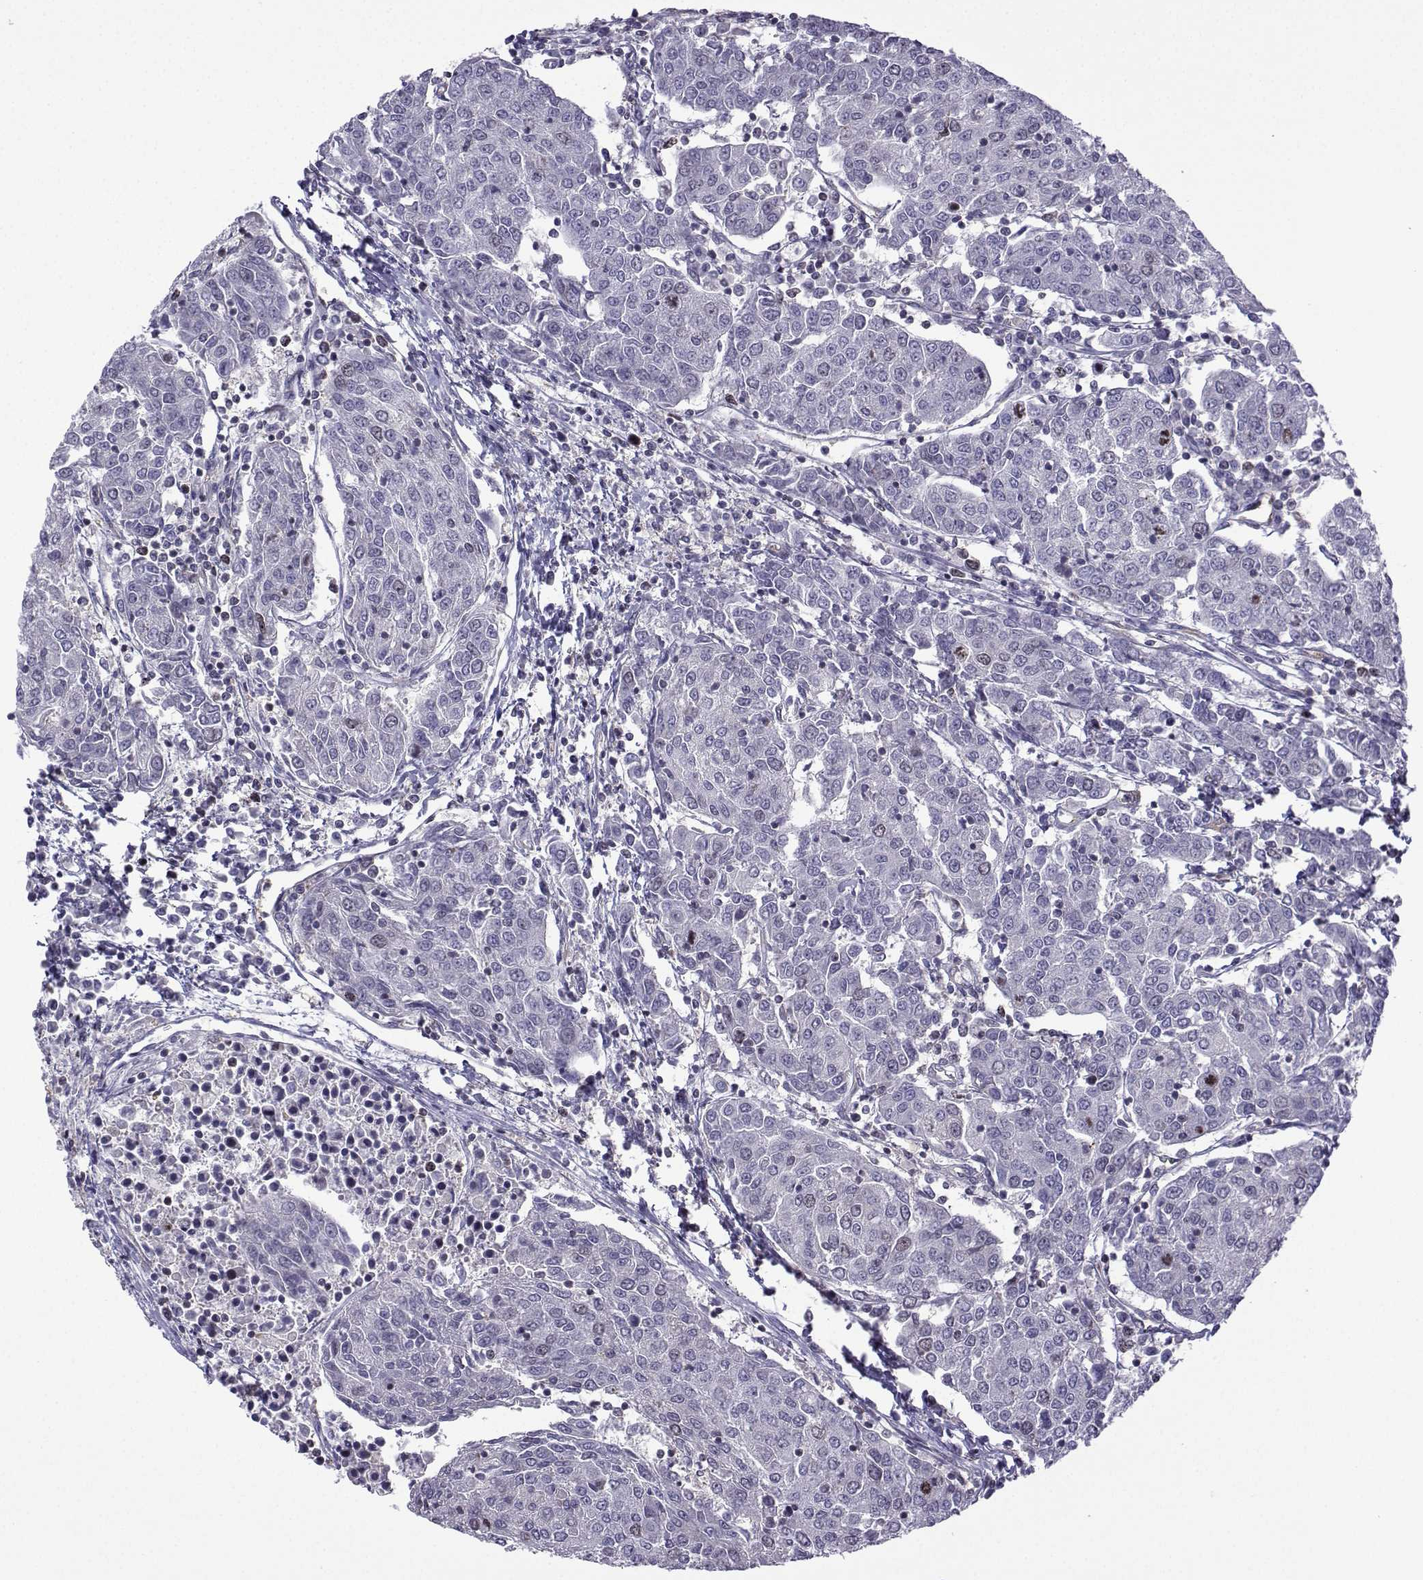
{"staining": {"intensity": "negative", "quantity": "none", "location": "none"}, "tissue": "urothelial cancer", "cell_type": "Tumor cells", "image_type": "cancer", "snomed": [{"axis": "morphology", "description": "Urothelial carcinoma, High grade"}, {"axis": "topography", "description": "Urinary bladder"}], "caption": "Immunohistochemistry (IHC) of urothelial carcinoma (high-grade) shows no staining in tumor cells.", "gene": "INCENP", "patient": {"sex": "female", "age": 85}}